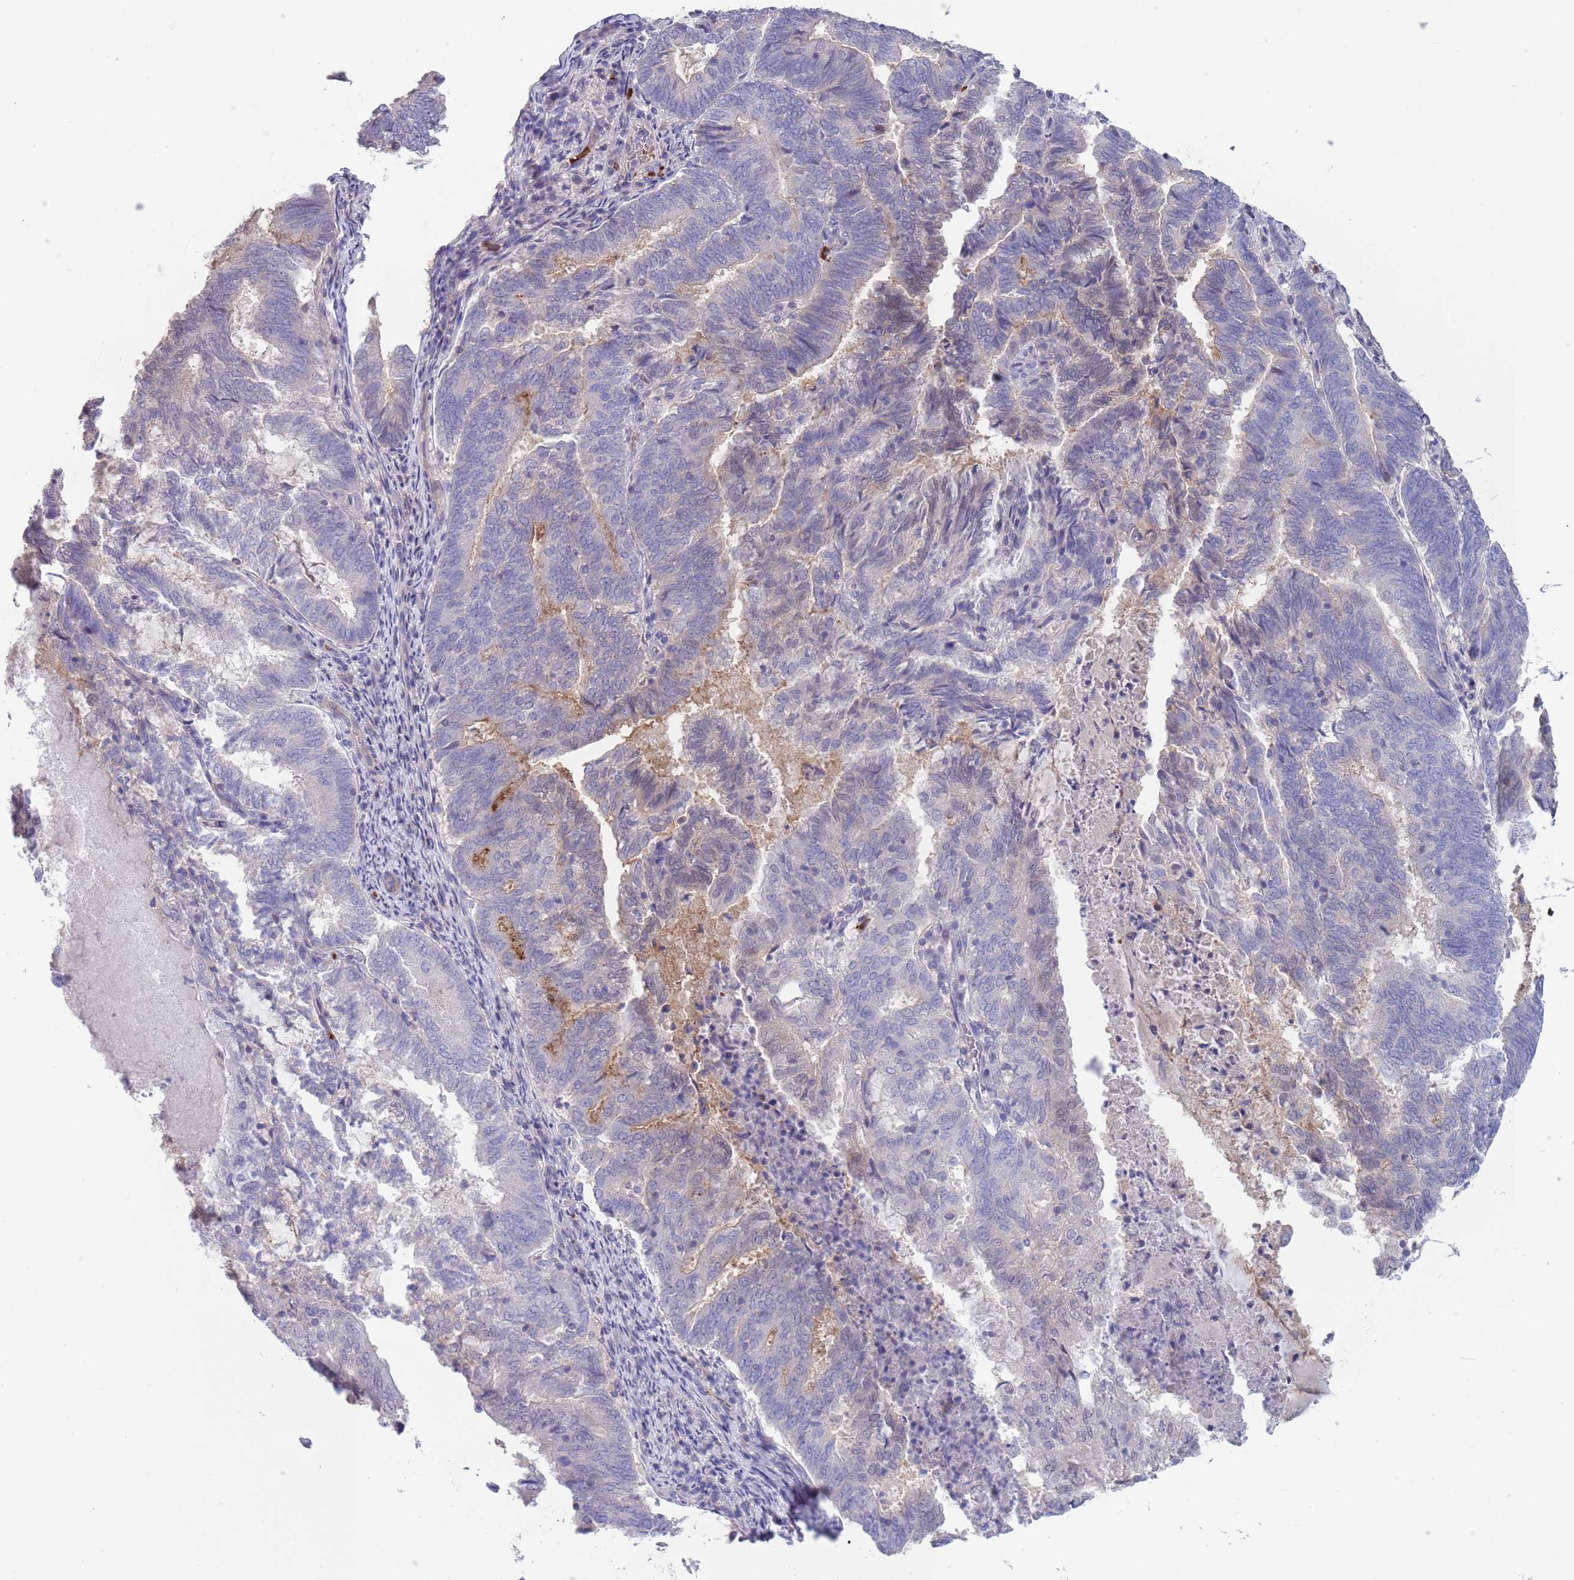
{"staining": {"intensity": "negative", "quantity": "none", "location": "none"}, "tissue": "endometrial cancer", "cell_type": "Tumor cells", "image_type": "cancer", "snomed": [{"axis": "morphology", "description": "Adenocarcinoma, NOS"}, {"axis": "topography", "description": "Endometrium"}], "caption": "A histopathology image of endometrial cancer stained for a protein shows no brown staining in tumor cells.", "gene": "ZNF14", "patient": {"sex": "female", "age": 80}}